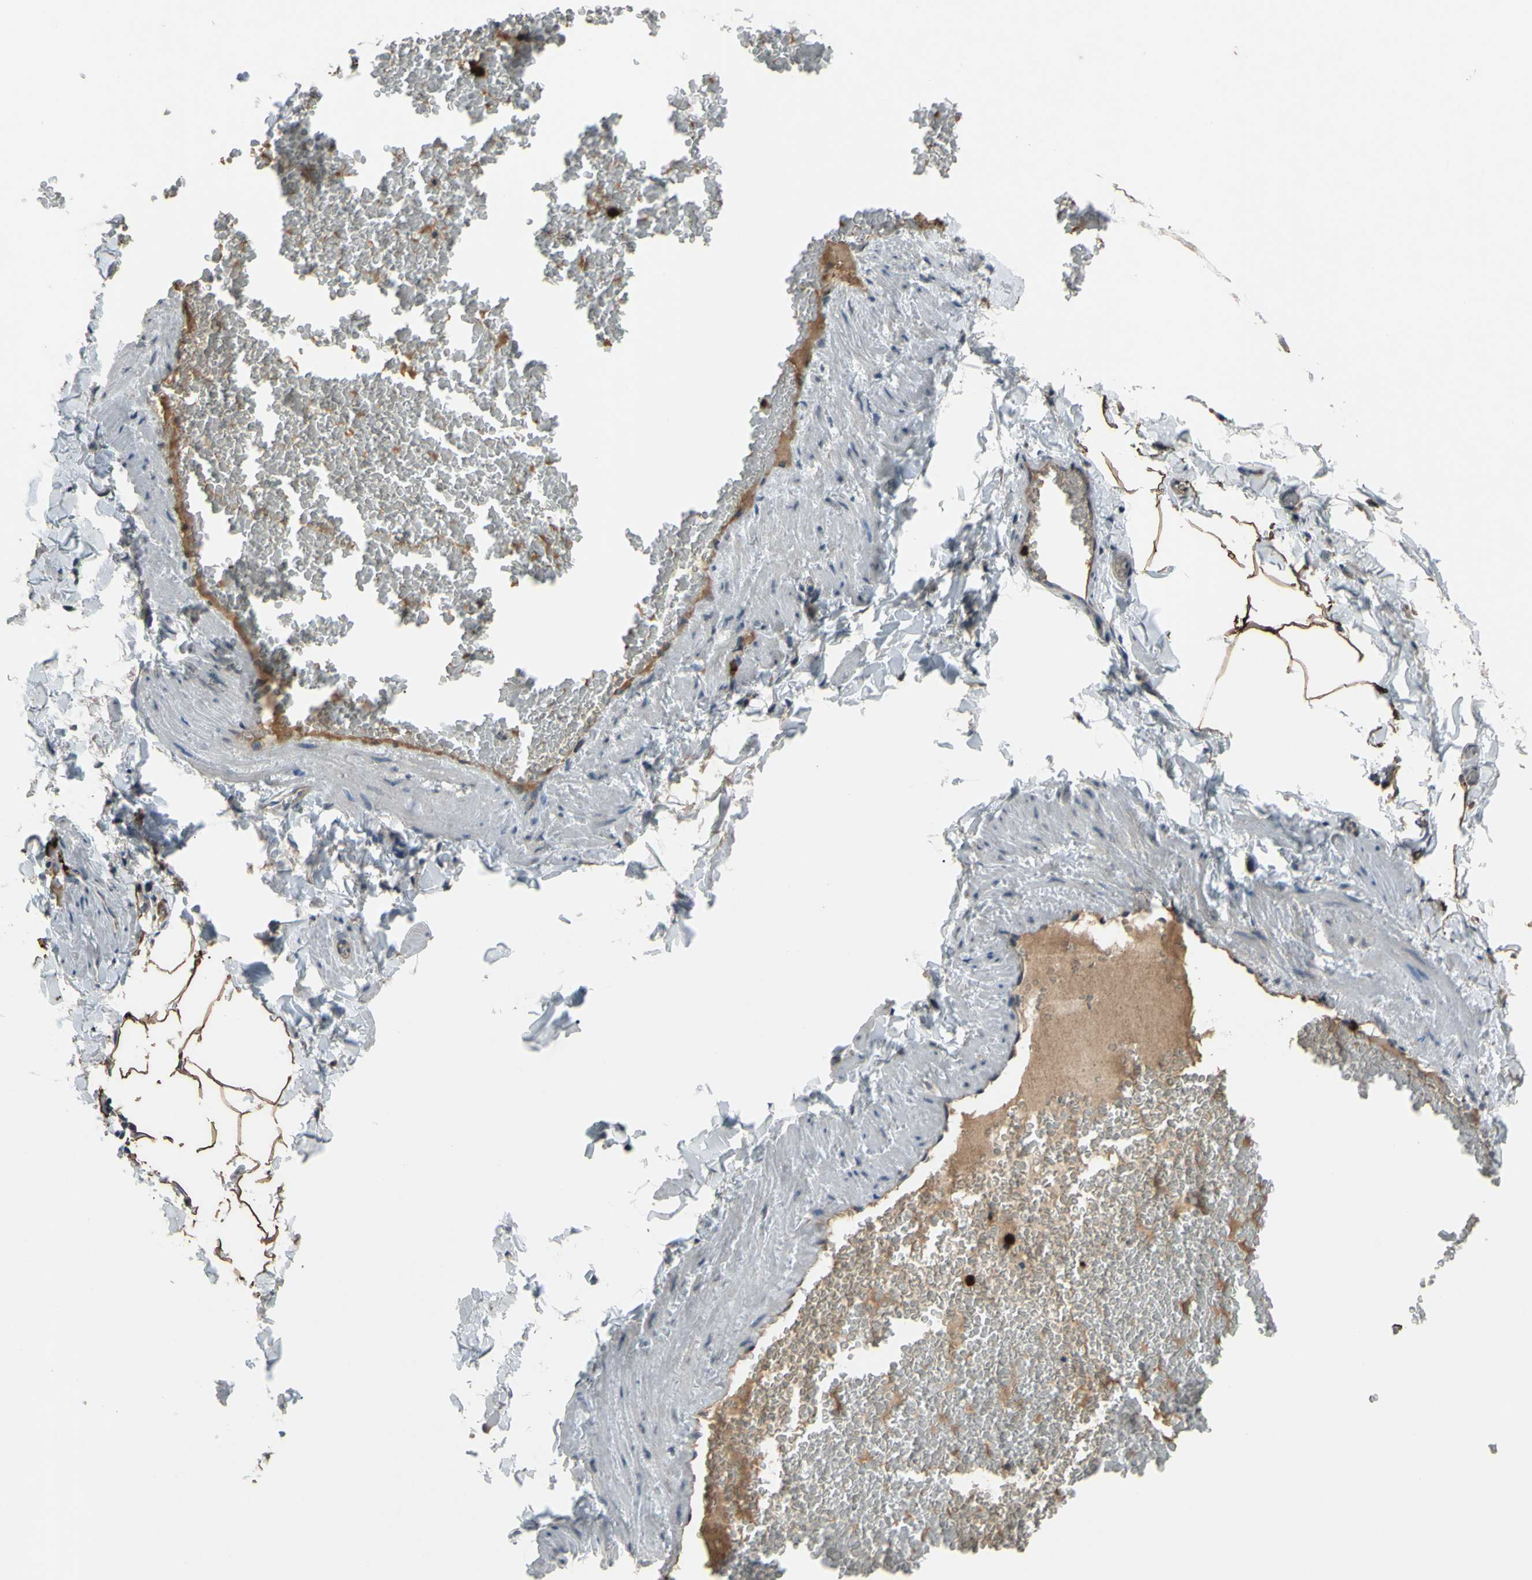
{"staining": {"intensity": "strong", "quantity": ">75%", "location": "cytoplasmic/membranous"}, "tissue": "adipose tissue", "cell_type": "Adipocytes", "image_type": "normal", "snomed": [{"axis": "morphology", "description": "Normal tissue, NOS"}, {"axis": "topography", "description": "Vascular tissue"}], "caption": "The micrograph reveals immunohistochemical staining of benign adipose tissue. There is strong cytoplasmic/membranous positivity is present in approximately >75% of adipocytes. The protein is stained brown, and the nuclei are stained in blue (DAB (3,3'-diaminobenzidine) IHC with brightfield microscopy, high magnification).", "gene": "GRAMD2B", "patient": {"sex": "male", "age": 41}}